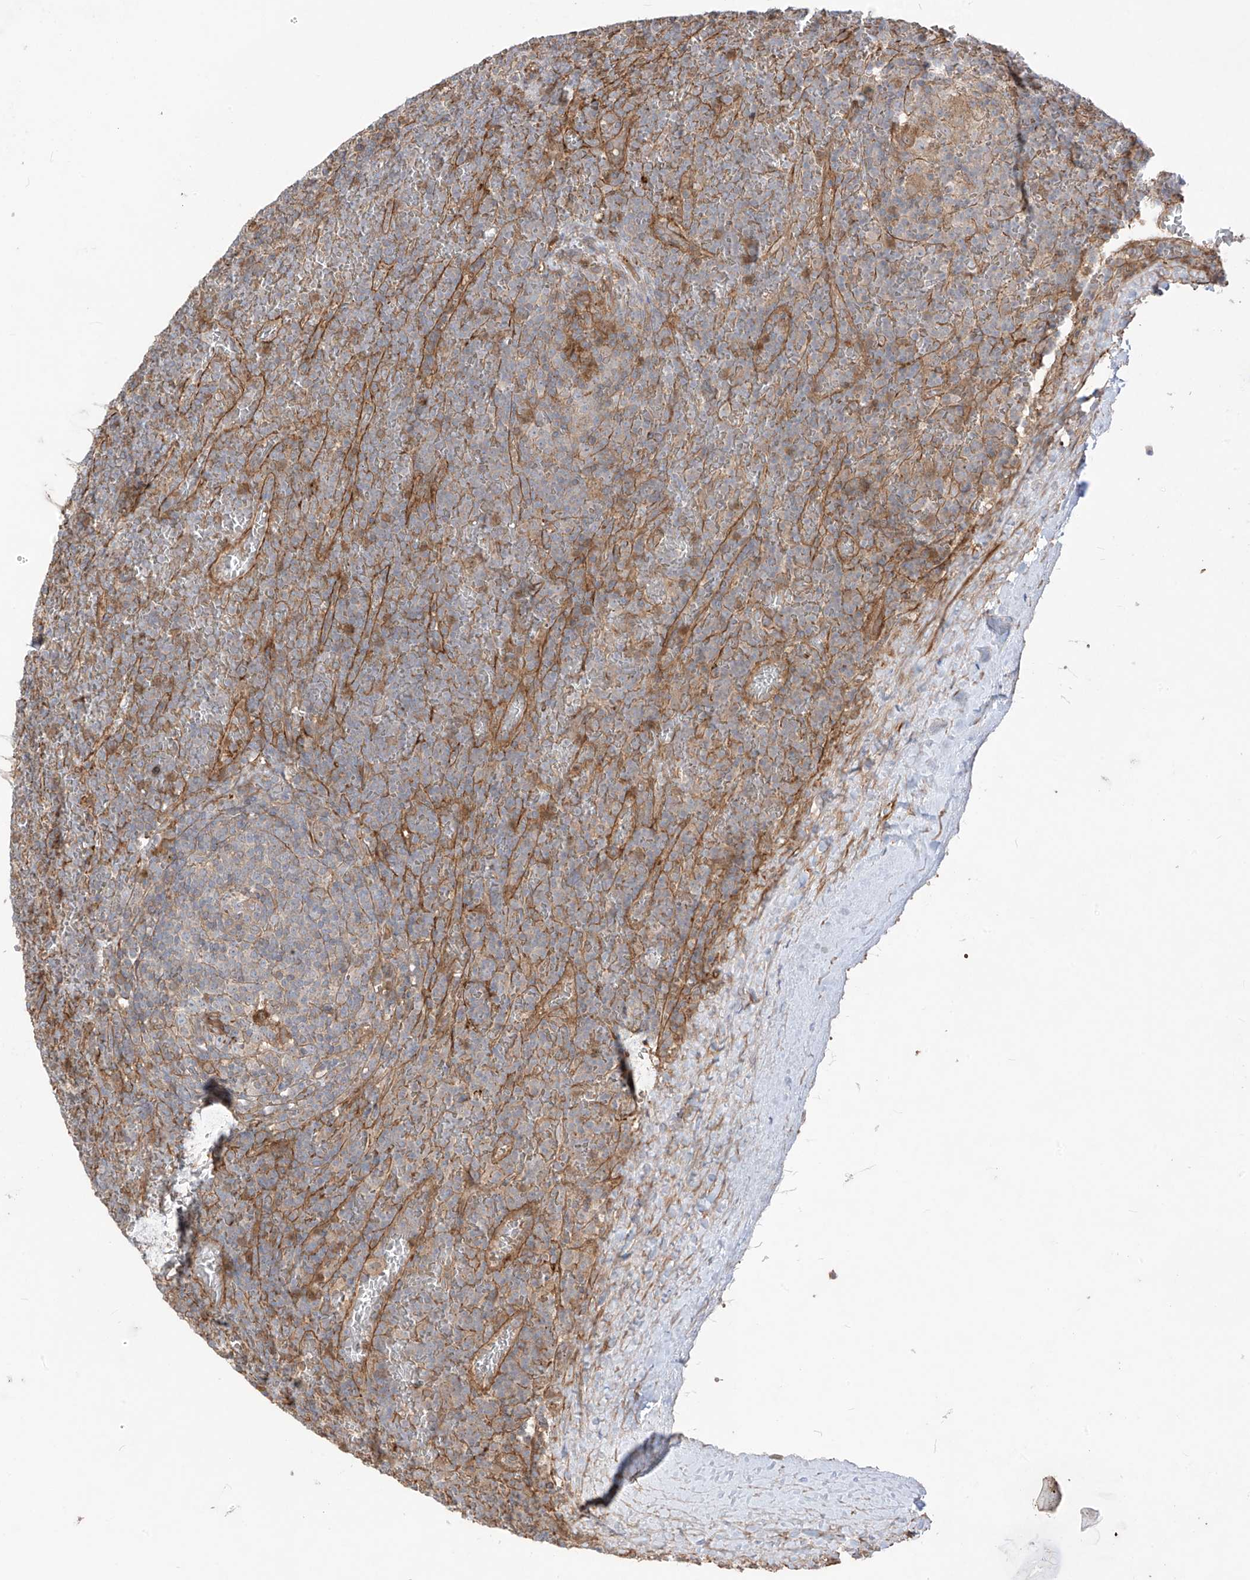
{"staining": {"intensity": "moderate", "quantity": "<25%", "location": "cytoplasmic/membranous"}, "tissue": "lymphoma", "cell_type": "Tumor cells", "image_type": "cancer", "snomed": [{"axis": "morphology", "description": "Malignant lymphoma, non-Hodgkin's type, Low grade"}, {"axis": "topography", "description": "Spleen"}], "caption": "High-magnification brightfield microscopy of low-grade malignant lymphoma, non-Hodgkin's type stained with DAB (brown) and counterstained with hematoxylin (blue). tumor cells exhibit moderate cytoplasmic/membranous positivity is present in approximately<25% of cells. The staining is performed using DAB (3,3'-diaminobenzidine) brown chromogen to label protein expression. The nuclei are counter-stained blue using hematoxylin.", "gene": "TRMU", "patient": {"sex": "female", "age": 19}}